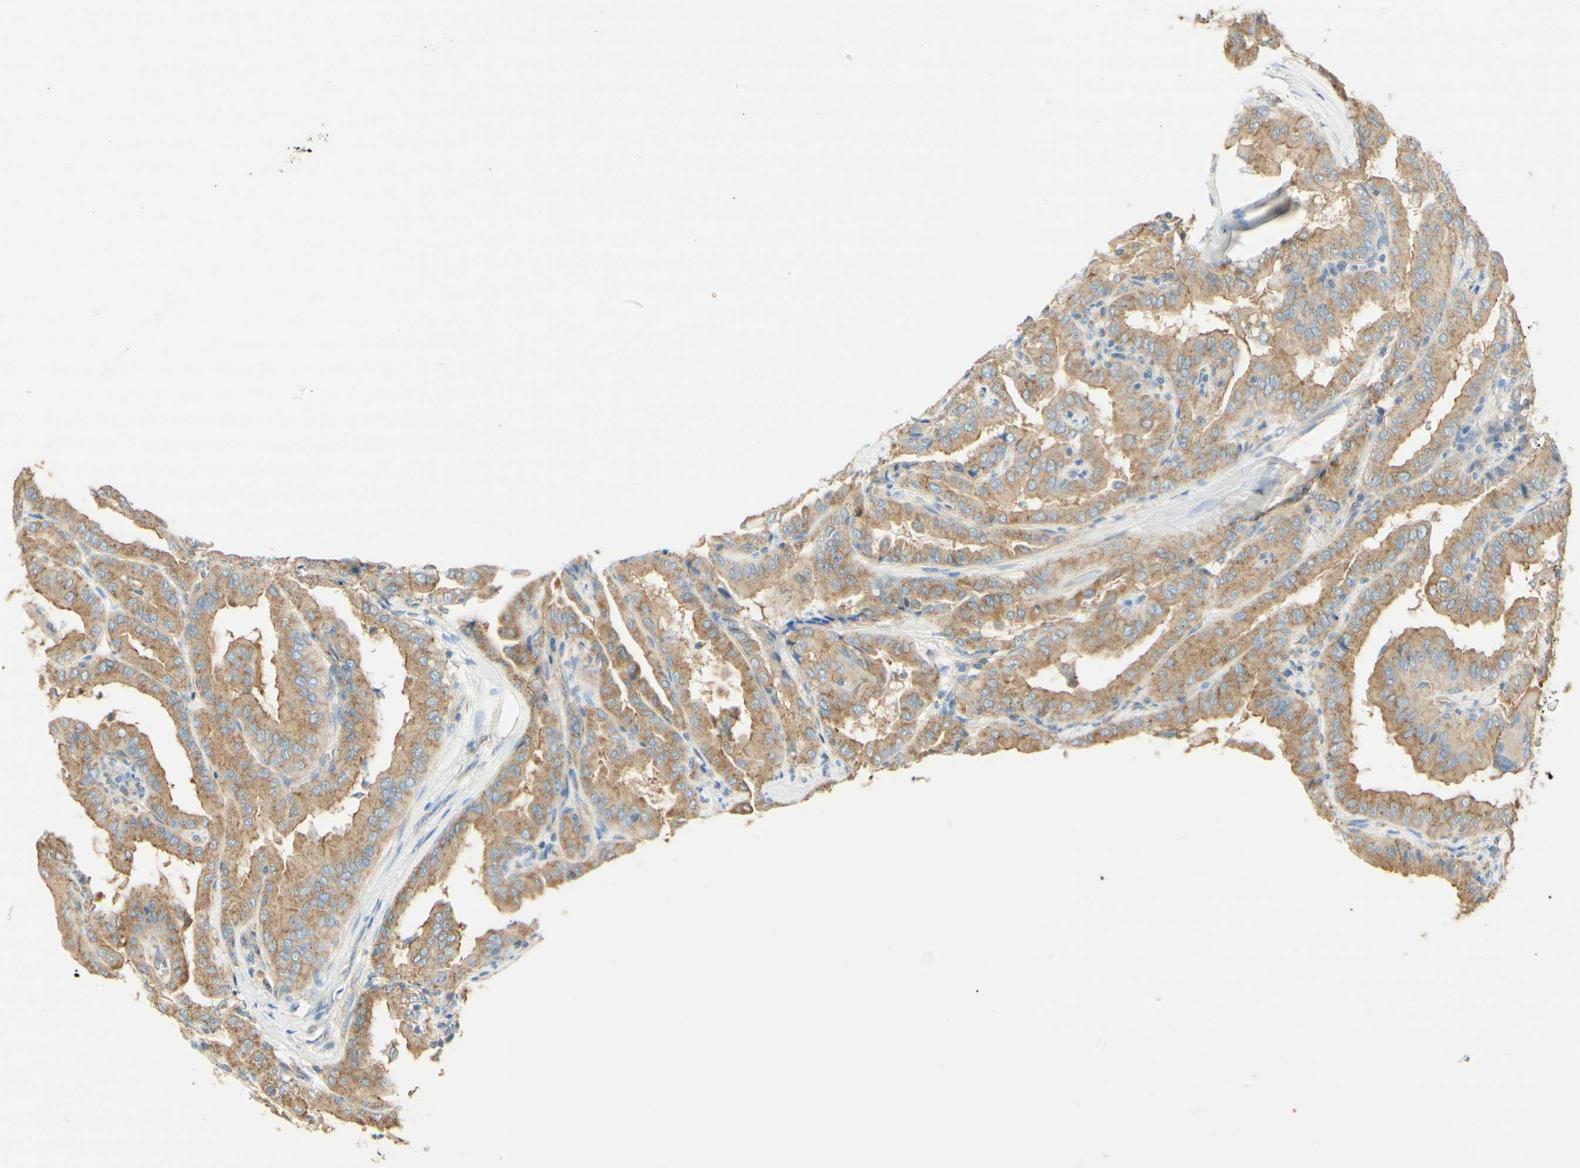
{"staining": {"intensity": "moderate", "quantity": ">75%", "location": "cytoplasmic/membranous"}, "tissue": "thyroid cancer", "cell_type": "Tumor cells", "image_type": "cancer", "snomed": [{"axis": "morphology", "description": "Papillary adenocarcinoma, NOS"}, {"axis": "topography", "description": "Thyroid gland"}], "caption": "Immunohistochemical staining of human thyroid papillary adenocarcinoma exhibits medium levels of moderate cytoplasmic/membranous protein expression in approximately >75% of tumor cells. (DAB = brown stain, brightfield microscopy at high magnification).", "gene": "CLTC", "patient": {"sex": "male", "age": 33}}